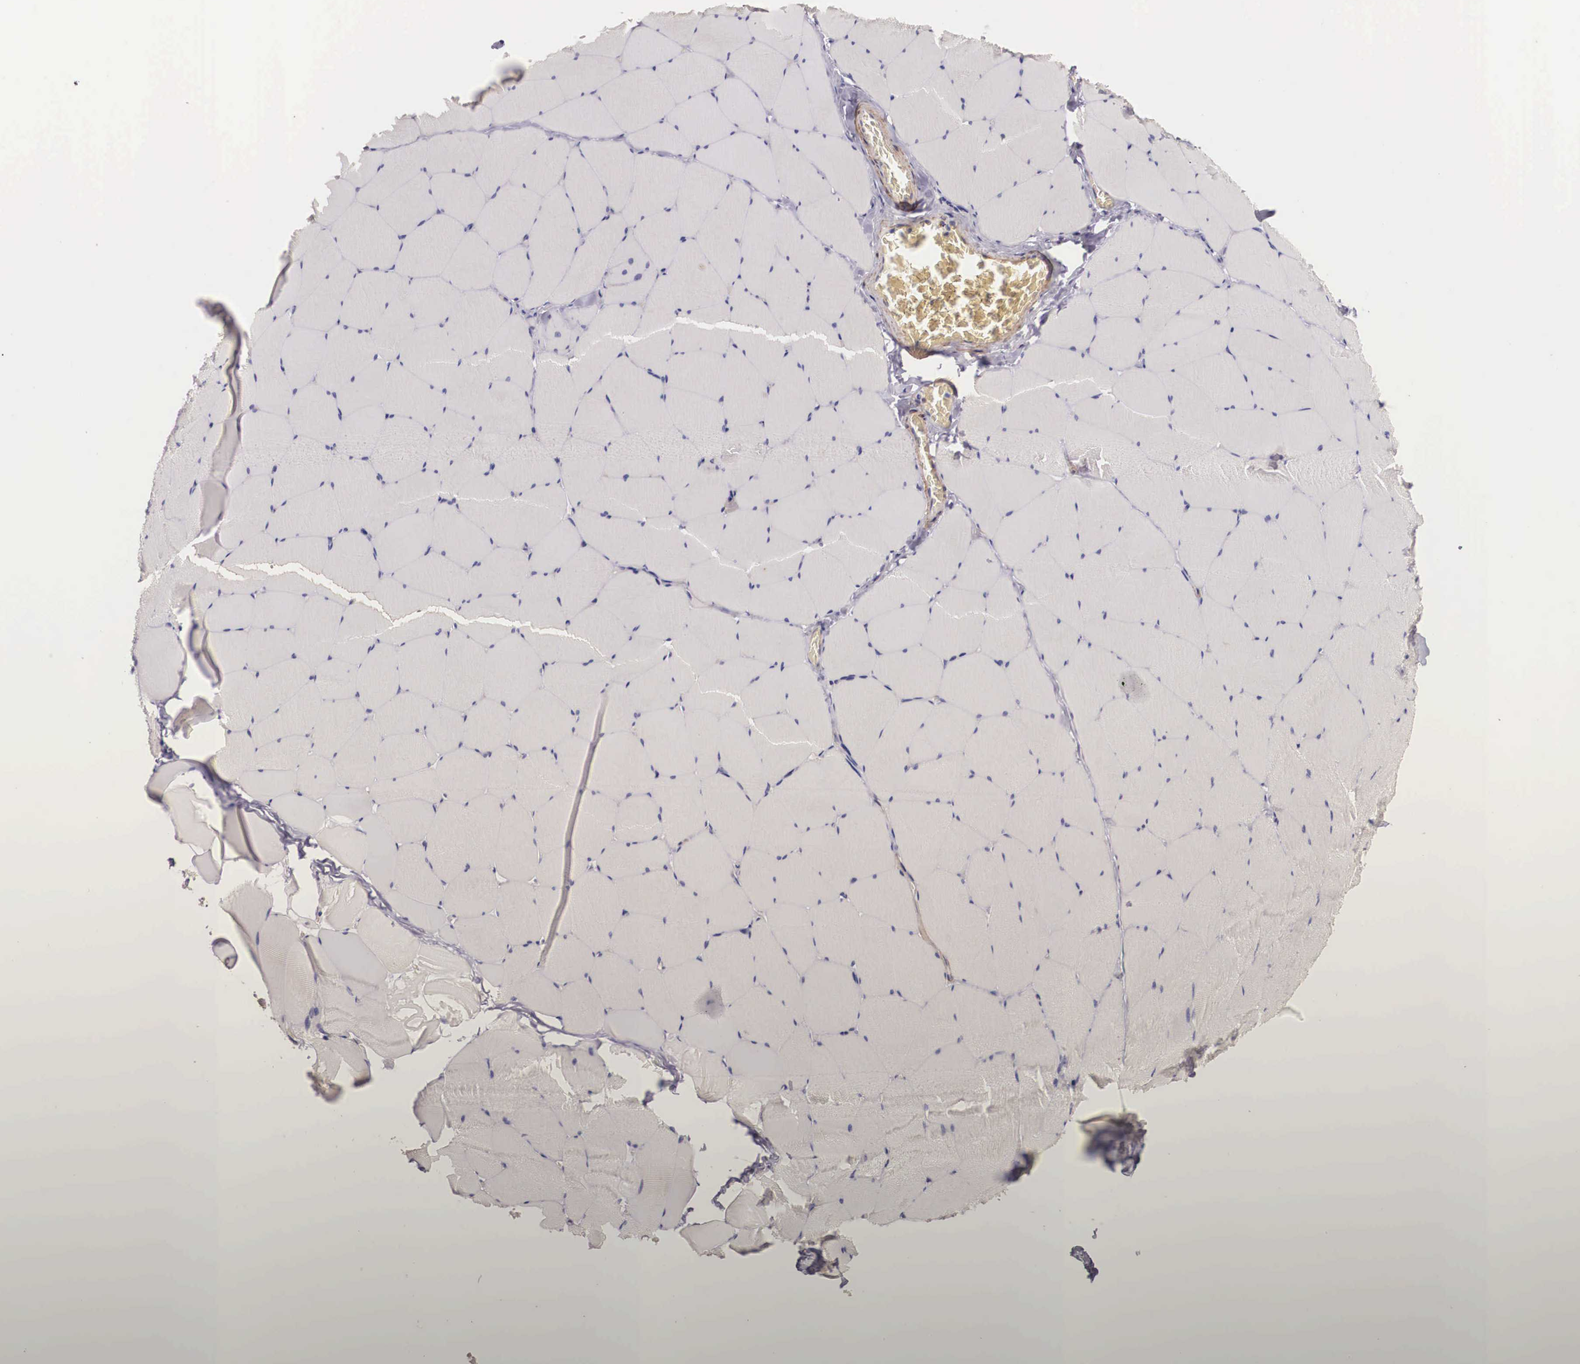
{"staining": {"intensity": "negative", "quantity": "none", "location": "none"}, "tissue": "skeletal muscle", "cell_type": "Myocytes", "image_type": "normal", "snomed": [{"axis": "morphology", "description": "Normal tissue, NOS"}, {"axis": "topography", "description": "Skeletal muscle"}, {"axis": "topography", "description": "Salivary gland"}], "caption": "IHC of benign human skeletal muscle displays no positivity in myocytes. (Brightfield microscopy of DAB immunohistochemistry at high magnification).", "gene": "ENOX2", "patient": {"sex": "male", "age": 62}}